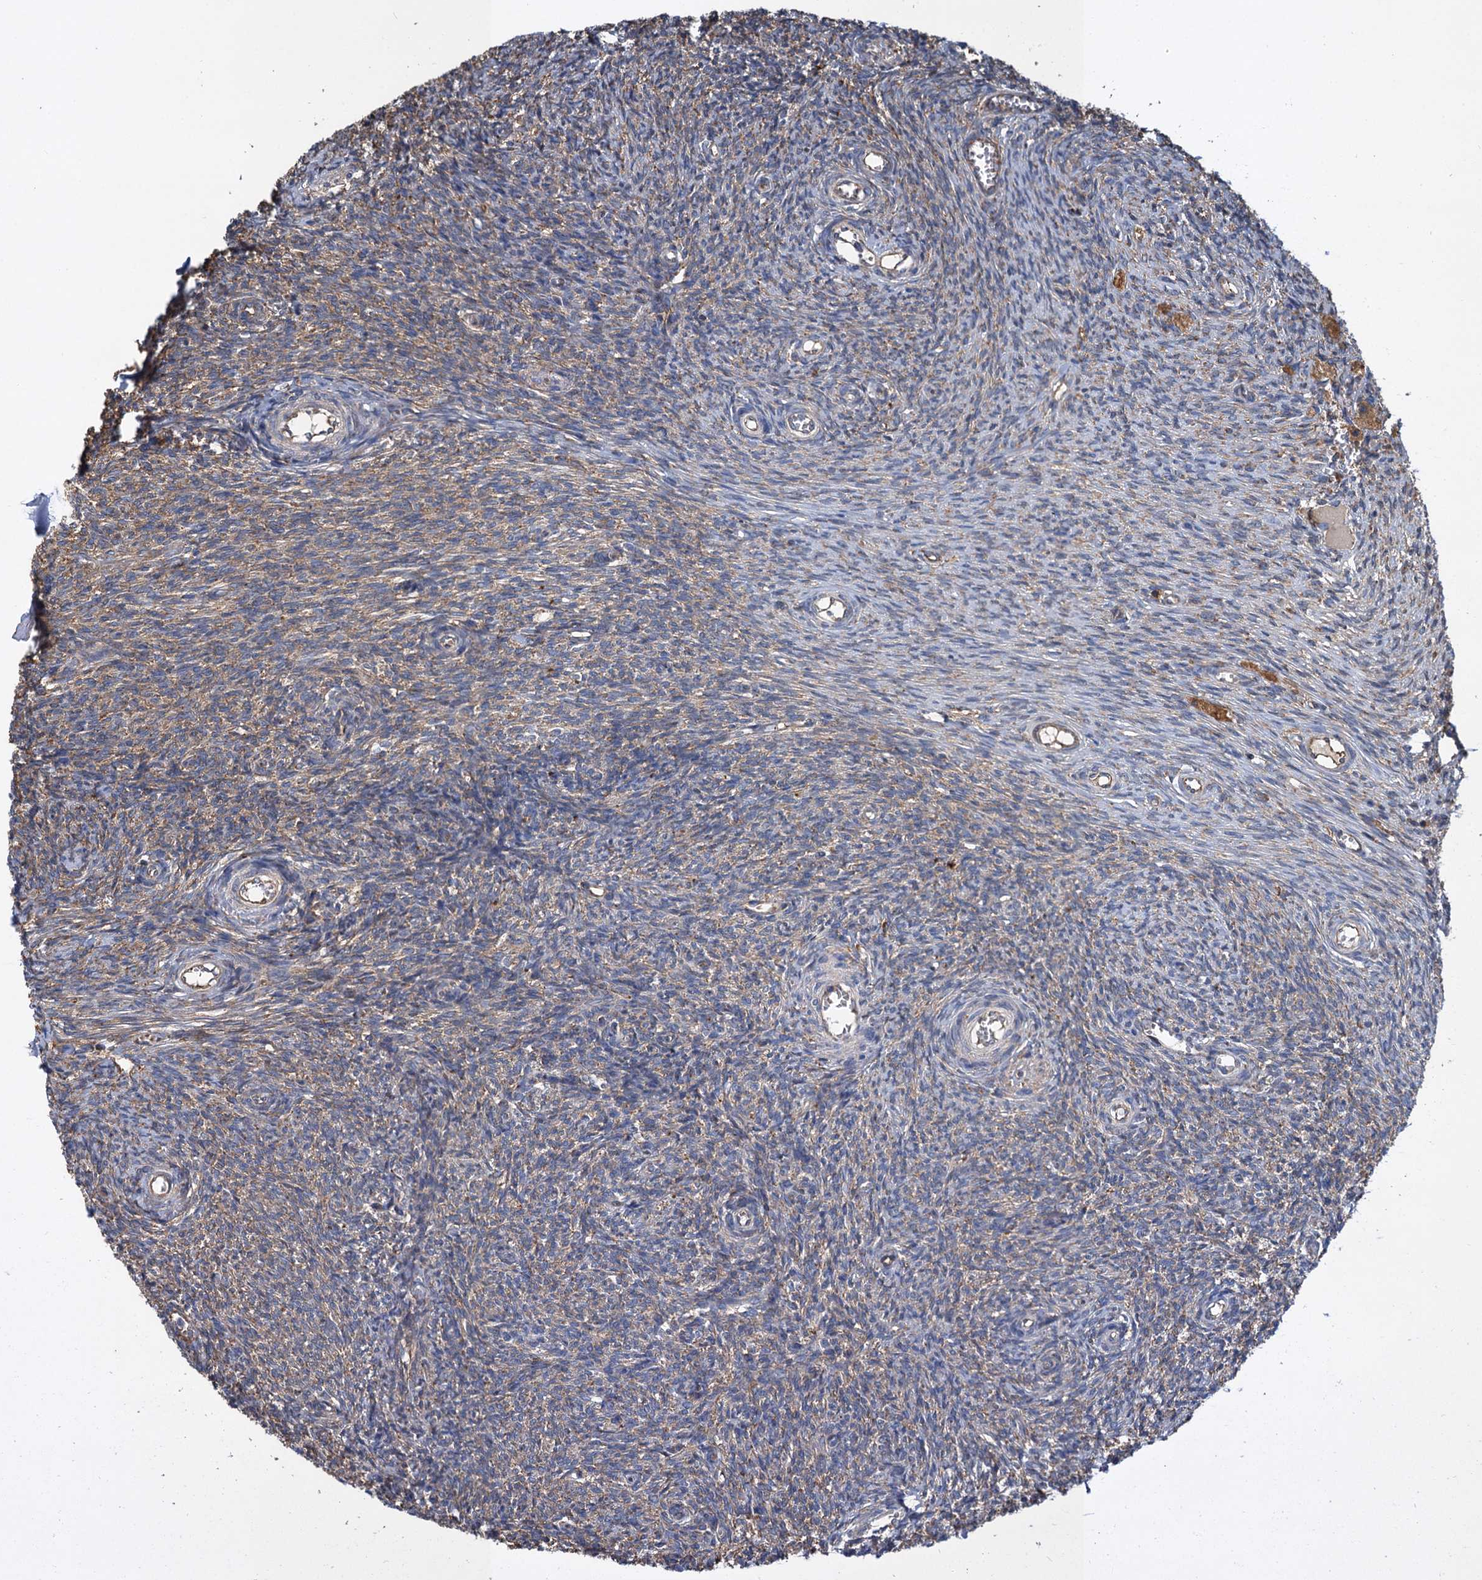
{"staining": {"intensity": "weak", "quantity": "25%-75%", "location": "cytoplasmic/membranous"}, "tissue": "ovary", "cell_type": "Ovarian stroma cells", "image_type": "normal", "snomed": [{"axis": "morphology", "description": "Normal tissue, NOS"}, {"axis": "topography", "description": "Ovary"}], "caption": "Immunohistochemistry (DAB) staining of unremarkable ovary shows weak cytoplasmic/membranous protein staining in about 25%-75% of ovarian stroma cells. (DAB IHC, brown staining for protein, blue staining for nuclei).", "gene": "LINS1", "patient": {"sex": "female", "age": 44}}